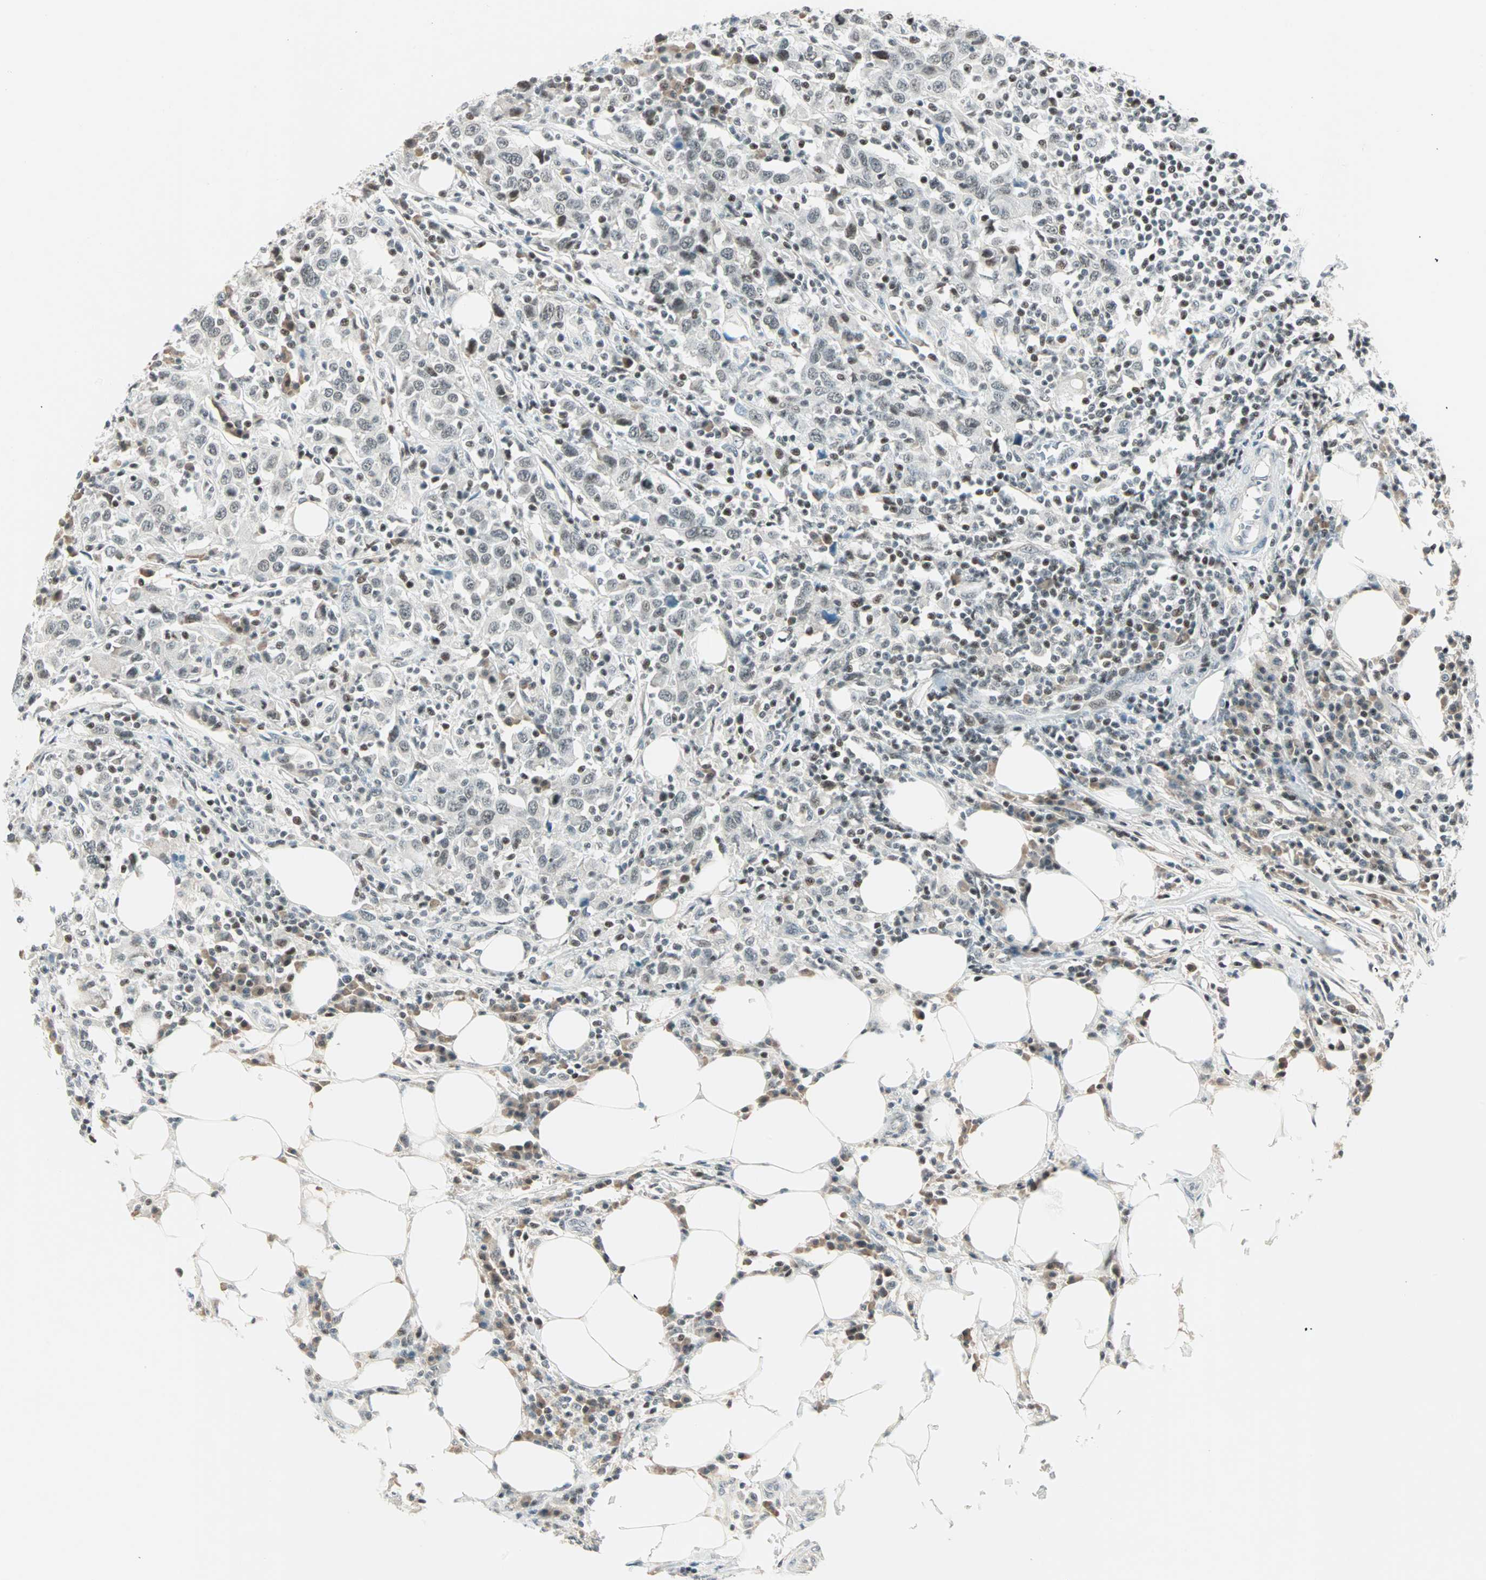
{"staining": {"intensity": "weak", "quantity": "<25%", "location": "nuclear"}, "tissue": "urothelial cancer", "cell_type": "Tumor cells", "image_type": "cancer", "snomed": [{"axis": "morphology", "description": "Urothelial carcinoma, High grade"}, {"axis": "topography", "description": "Urinary bladder"}], "caption": "Immunohistochemistry of urothelial cancer displays no positivity in tumor cells.", "gene": "SIN3A", "patient": {"sex": "male", "age": 61}}